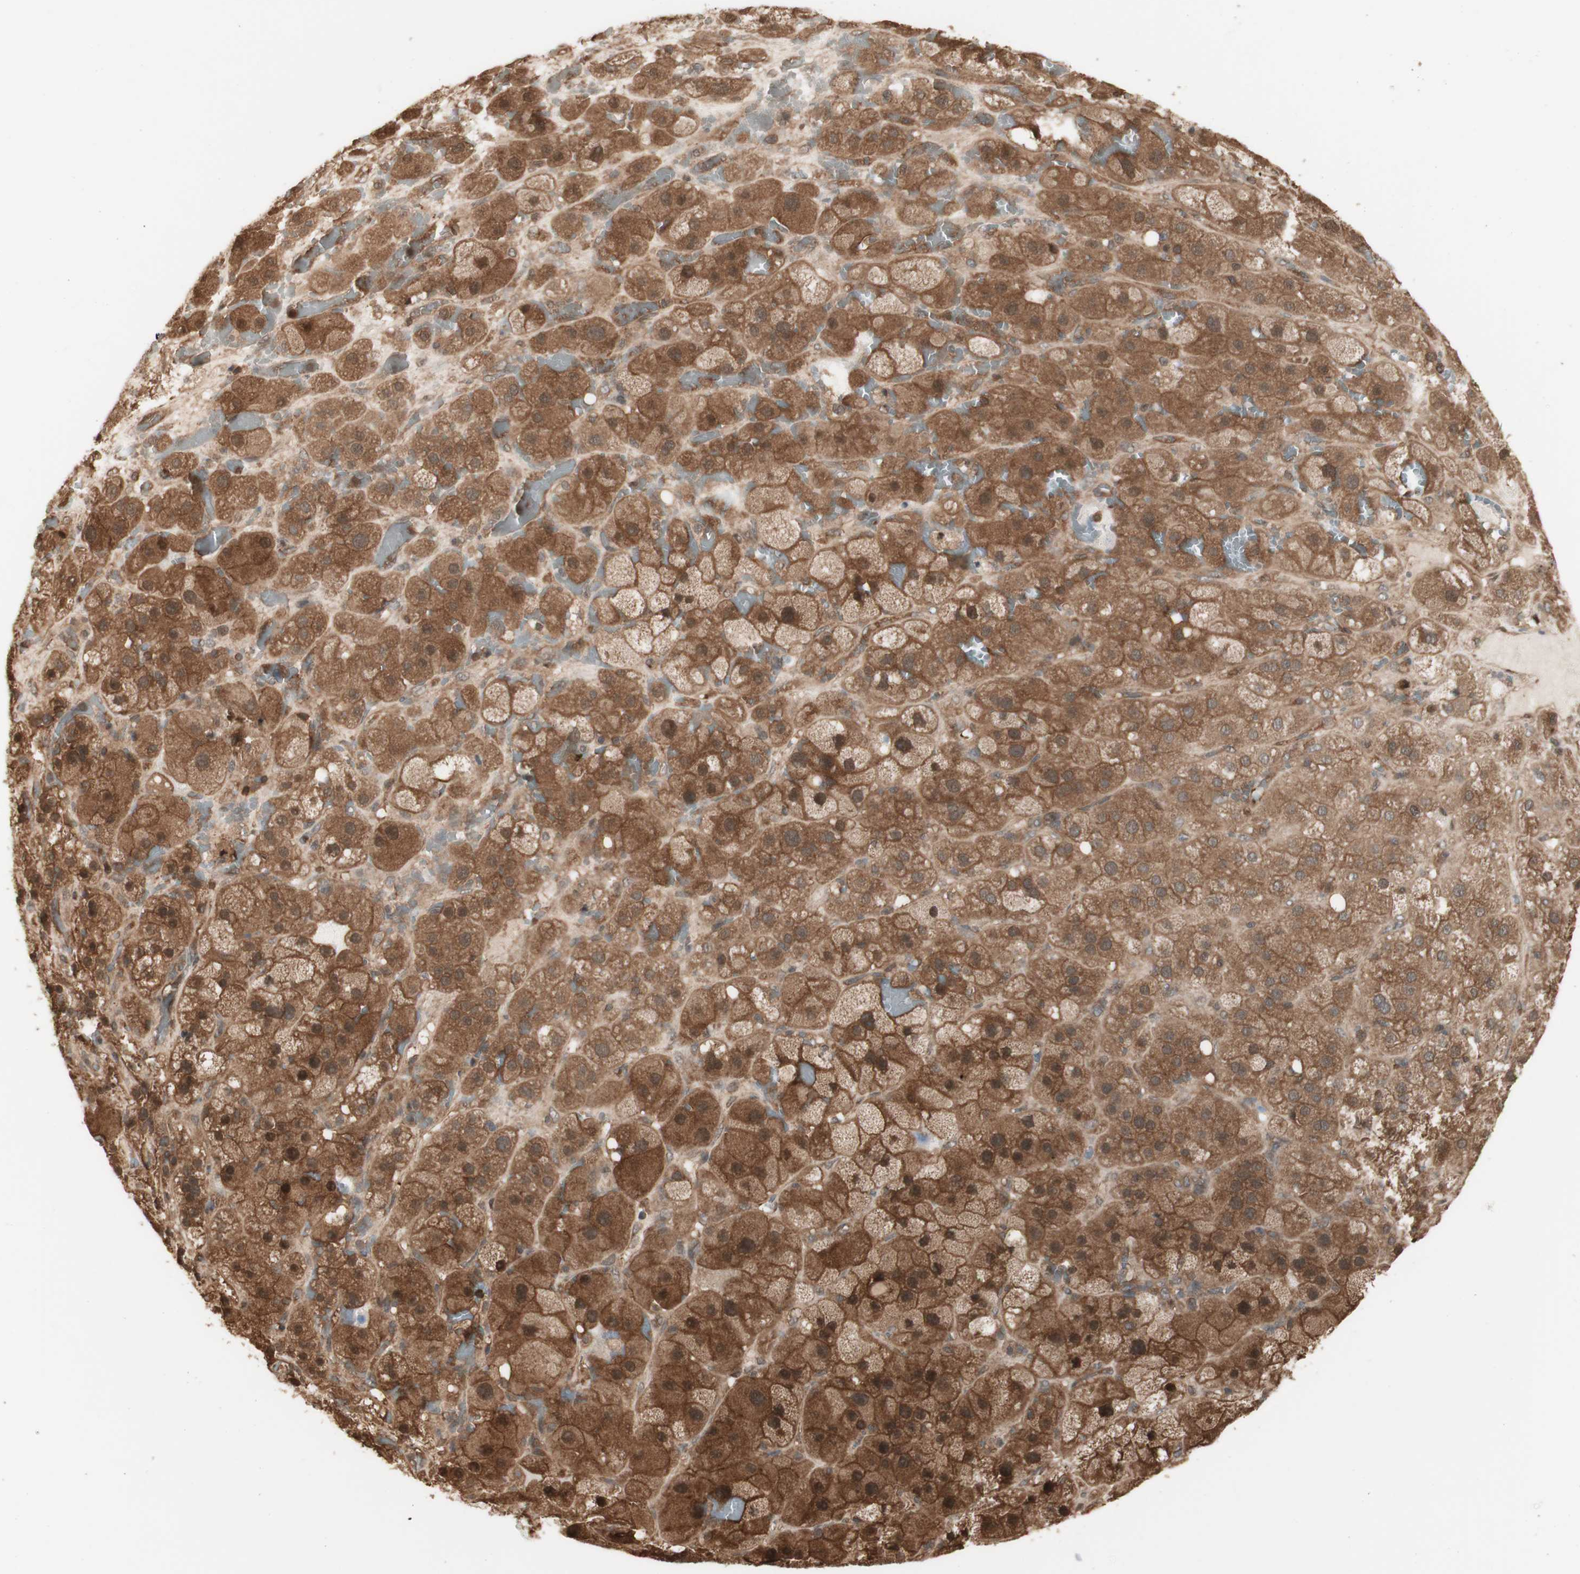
{"staining": {"intensity": "moderate", "quantity": ">75%", "location": "cytoplasmic/membranous,nuclear"}, "tissue": "adrenal gland", "cell_type": "Glandular cells", "image_type": "normal", "snomed": [{"axis": "morphology", "description": "Normal tissue, NOS"}, {"axis": "topography", "description": "Adrenal gland"}], "caption": "Glandular cells display medium levels of moderate cytoplasmic/membranous,nuclear positivity in about >75% of cells in unremarkable adrenal gland. (Brightfield microscopy of DAB IHC at high magnification).", "gene": "YWHAB", "patient": {"sex": "female", "age": 47}}